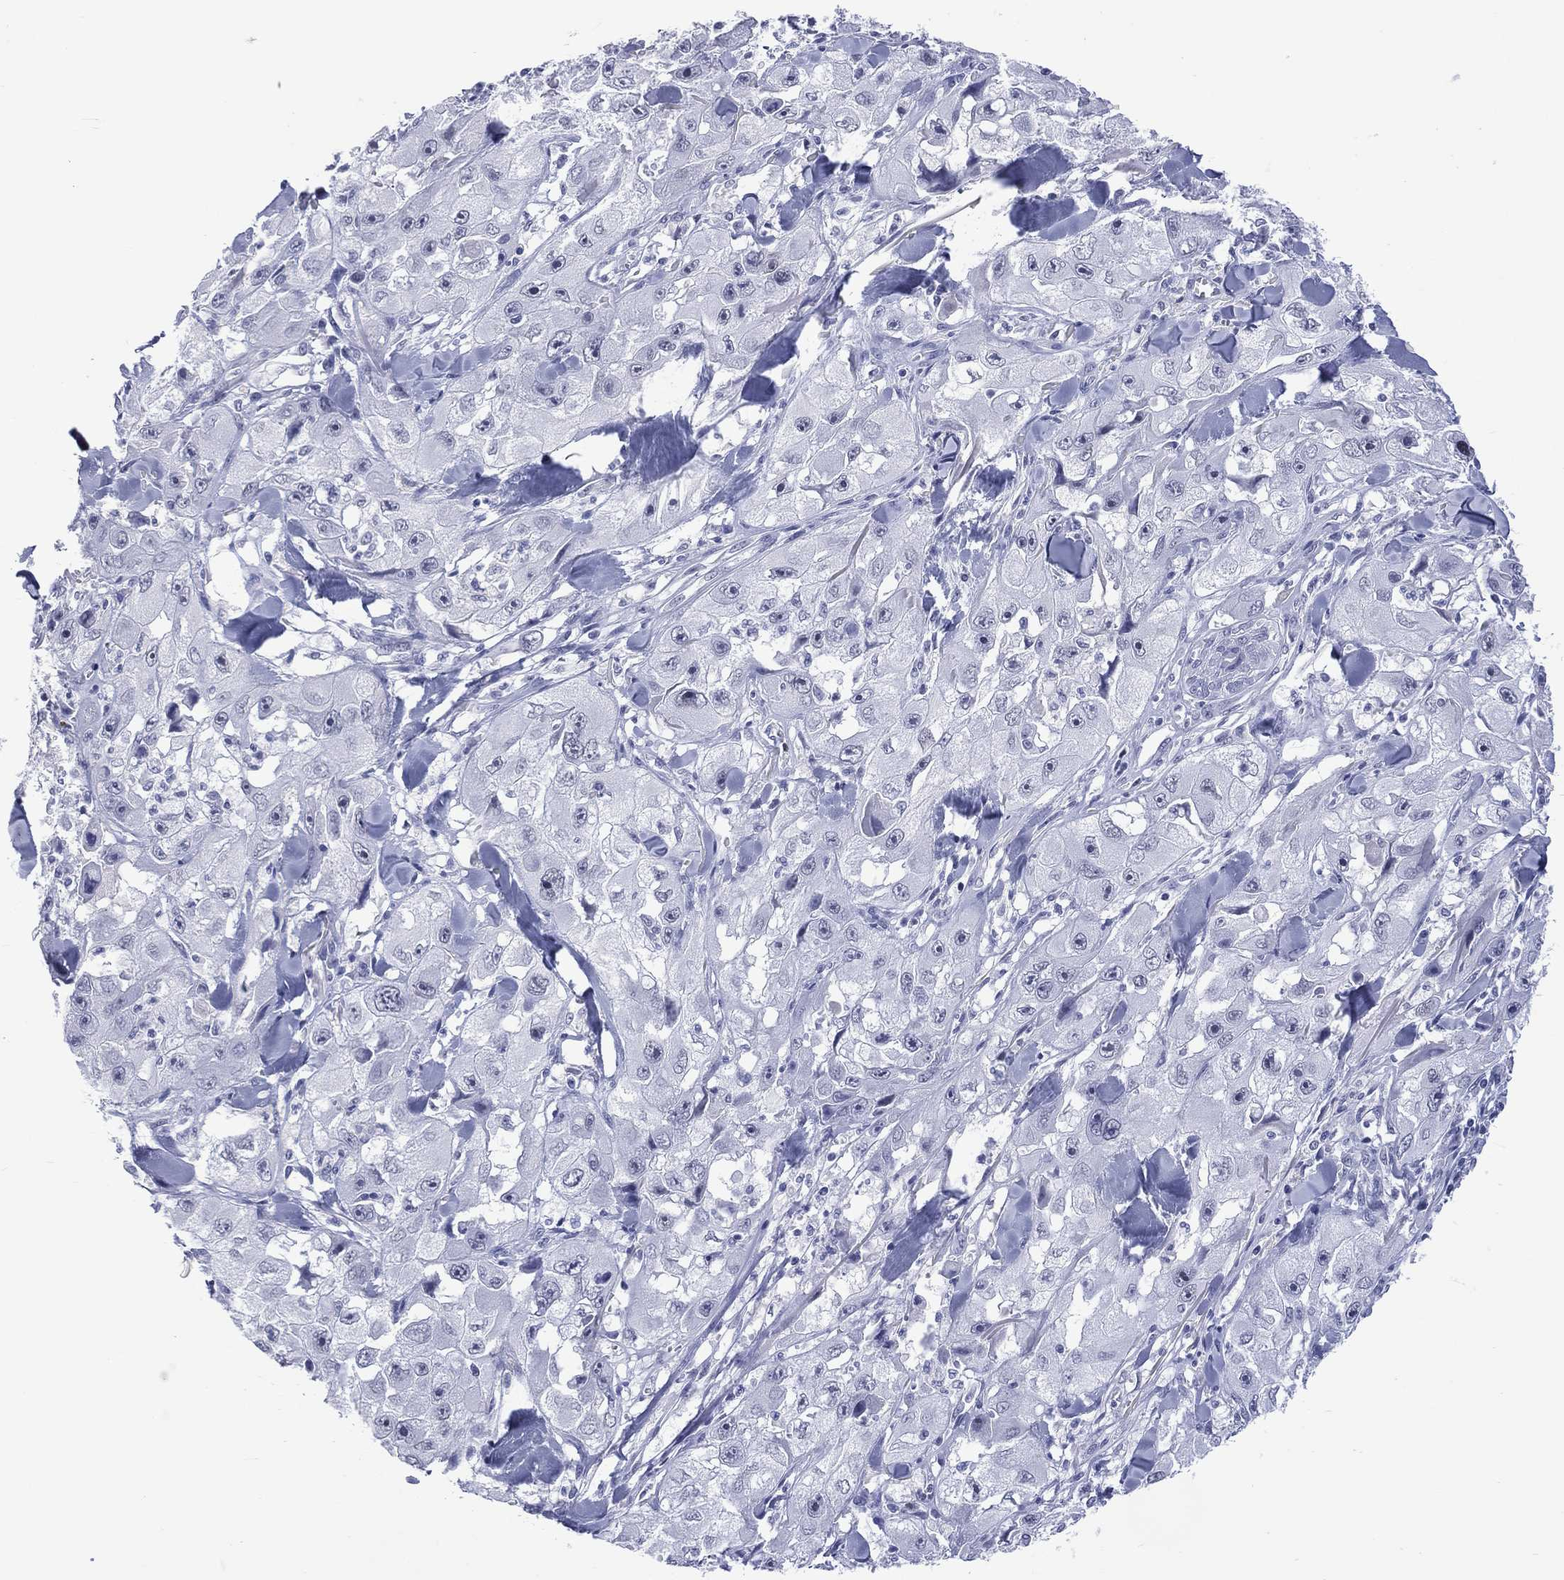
{"staining": {"intensity": "negative", "quantity": "none", "location": "none"}, "tissue": "skin cancer", "cell_type": "Tumor cells", "image_type": "cancer", "snomed": [{"axis": "morphology", "description": "Squamous cell carcinoma, NOS"}, {"axis": "topography", "description": "Skin"}, {"axis": "topography", "description": "Subcutis"}], "caption": "Protein analysis of skin squamous cell carcinoma reveals no significant staining in tumor cells. The staining is performed using DAB brown chromogen with nuclei counter-stained in using hematoxylin.", "gene": "SSX1", "patient": {"sex": "male", "age": 73}}